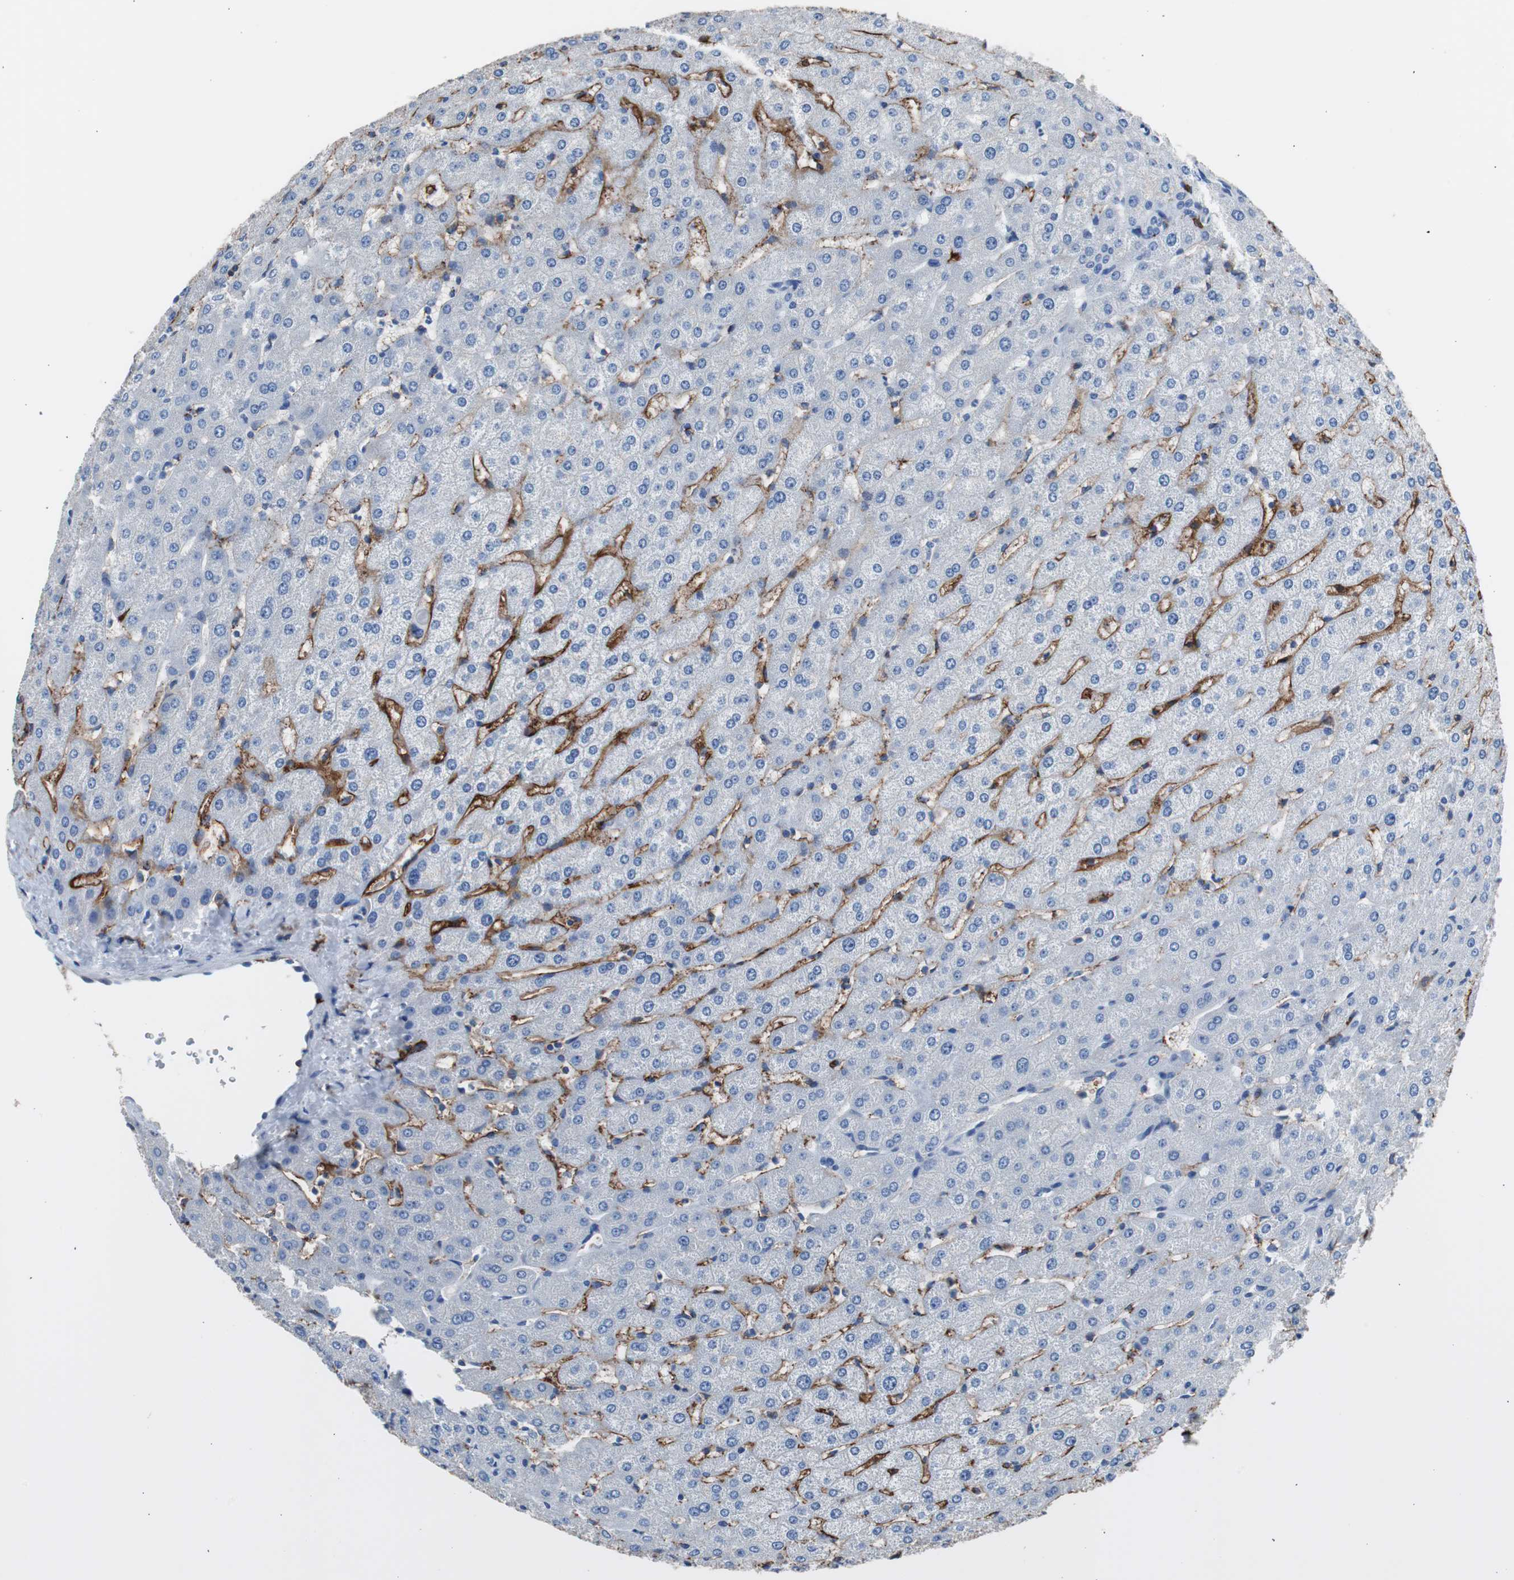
{"staining": {"intensity": "negative", "quantity": "none", "location": "none"}, "tissue": "liver", "cell_type": "Cholangiocytes", "image_type": "normal", "snomed": [{"axis": "morphology", "description": "Normal tissue, NOS"}, {"axis": "morphology", "description": "Fibrosis, NOS"}, {"axis": "topography", "description": "Liver"}], "caption": "Micrograph shows no protein expression in cholangiocytes of unremarkable liver.", "gene": "FCGR2B", "patient": {"sex": "female", "age": 29}}